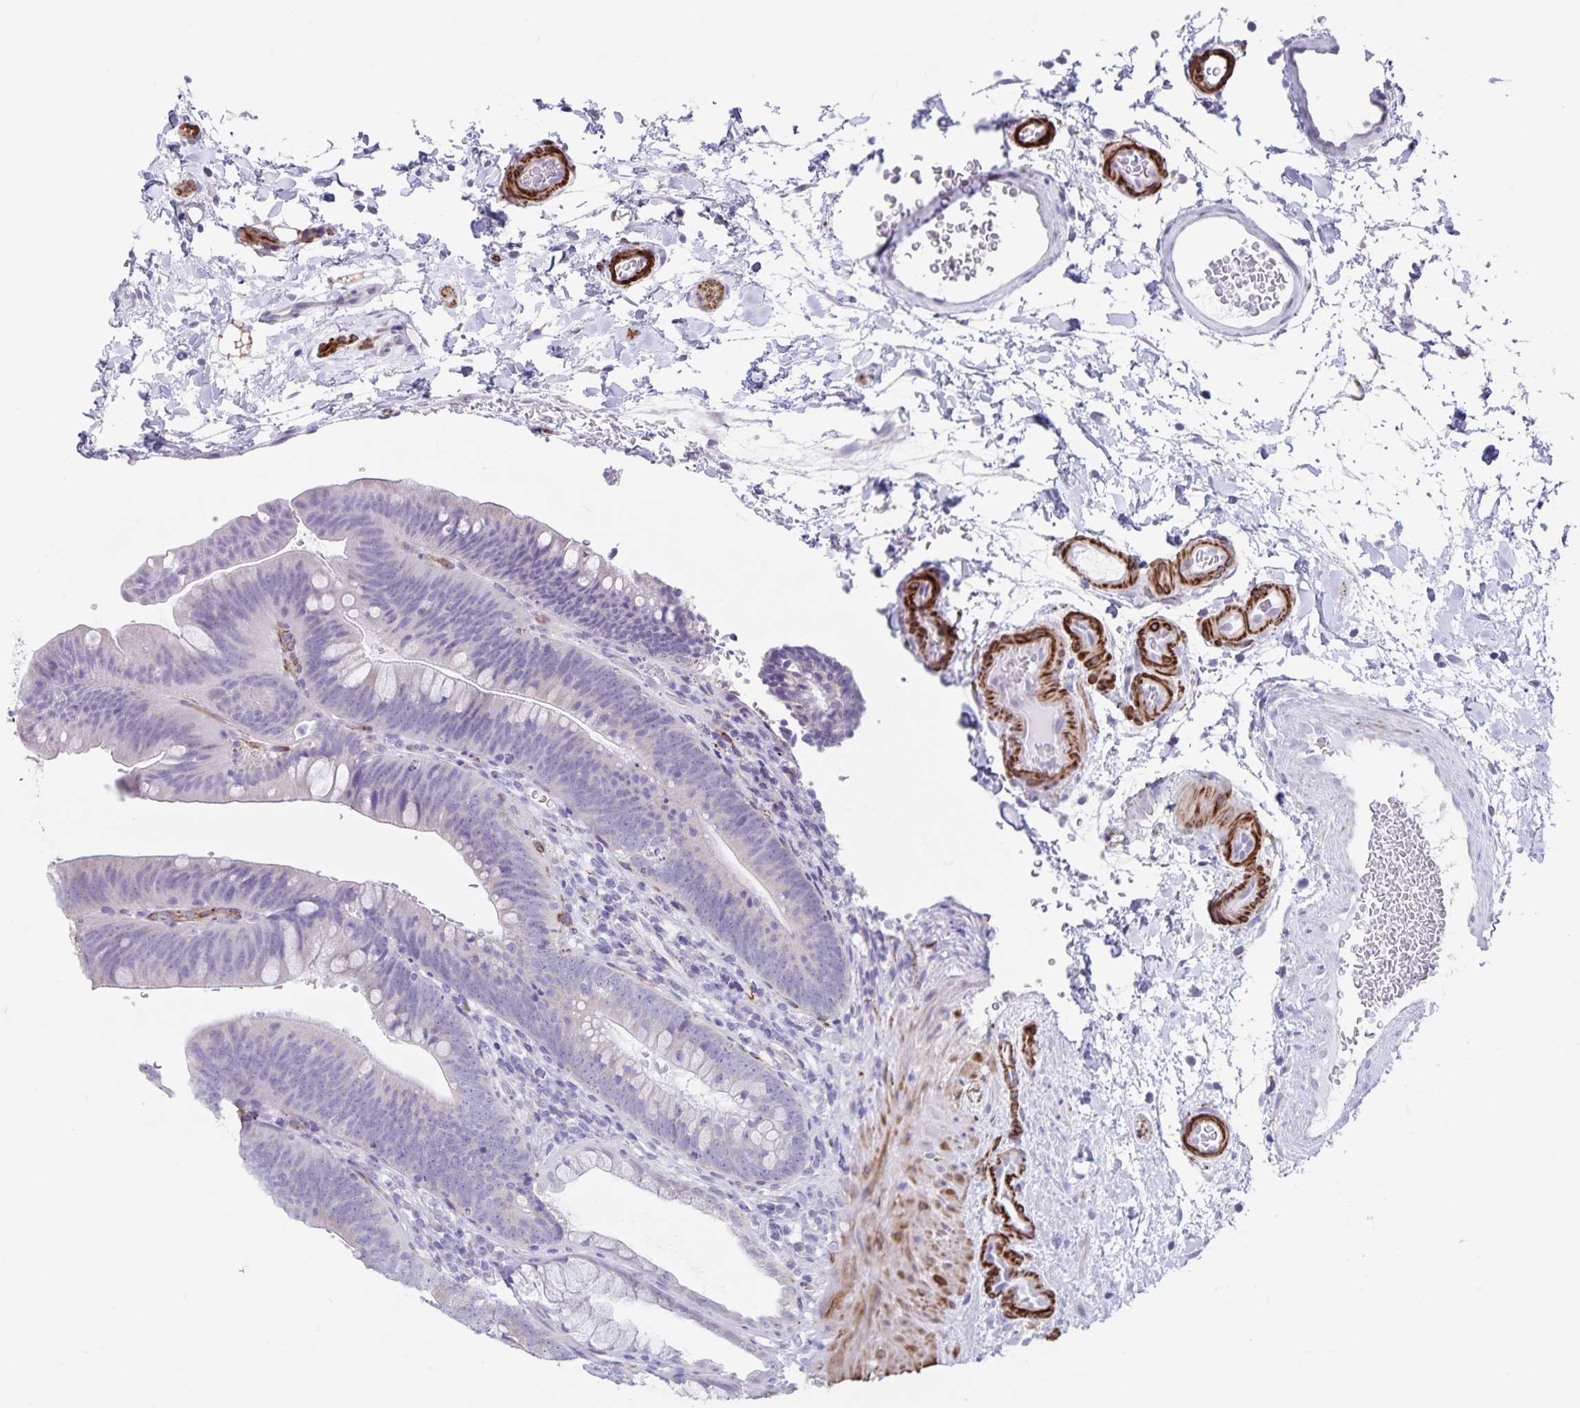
{"staining": {"intensity": "negative", "quantity": "none", "location": "none"}, "tissue": "colon", "cell_type": "Endothelial cells", "image_type": "normal", "snomed": [{"axis": "morphology", "description": "Normal tissue, NOS"}, {"axis": "morphology", "description": "Adenoma, NOS"}, {"axis": "topography", "description": "Soft tissue"}, {"axis": "topography", "description": "Colon"}], "caption": "Histopathology image shows no significant protein staining in endothelial cells of benign colon. (DAB immunohistochemistry (IHC) visualized using brightfield microscopy, high magnification).", "gene": "SYNM", "patient": {"sex": "male", "age": 47}}